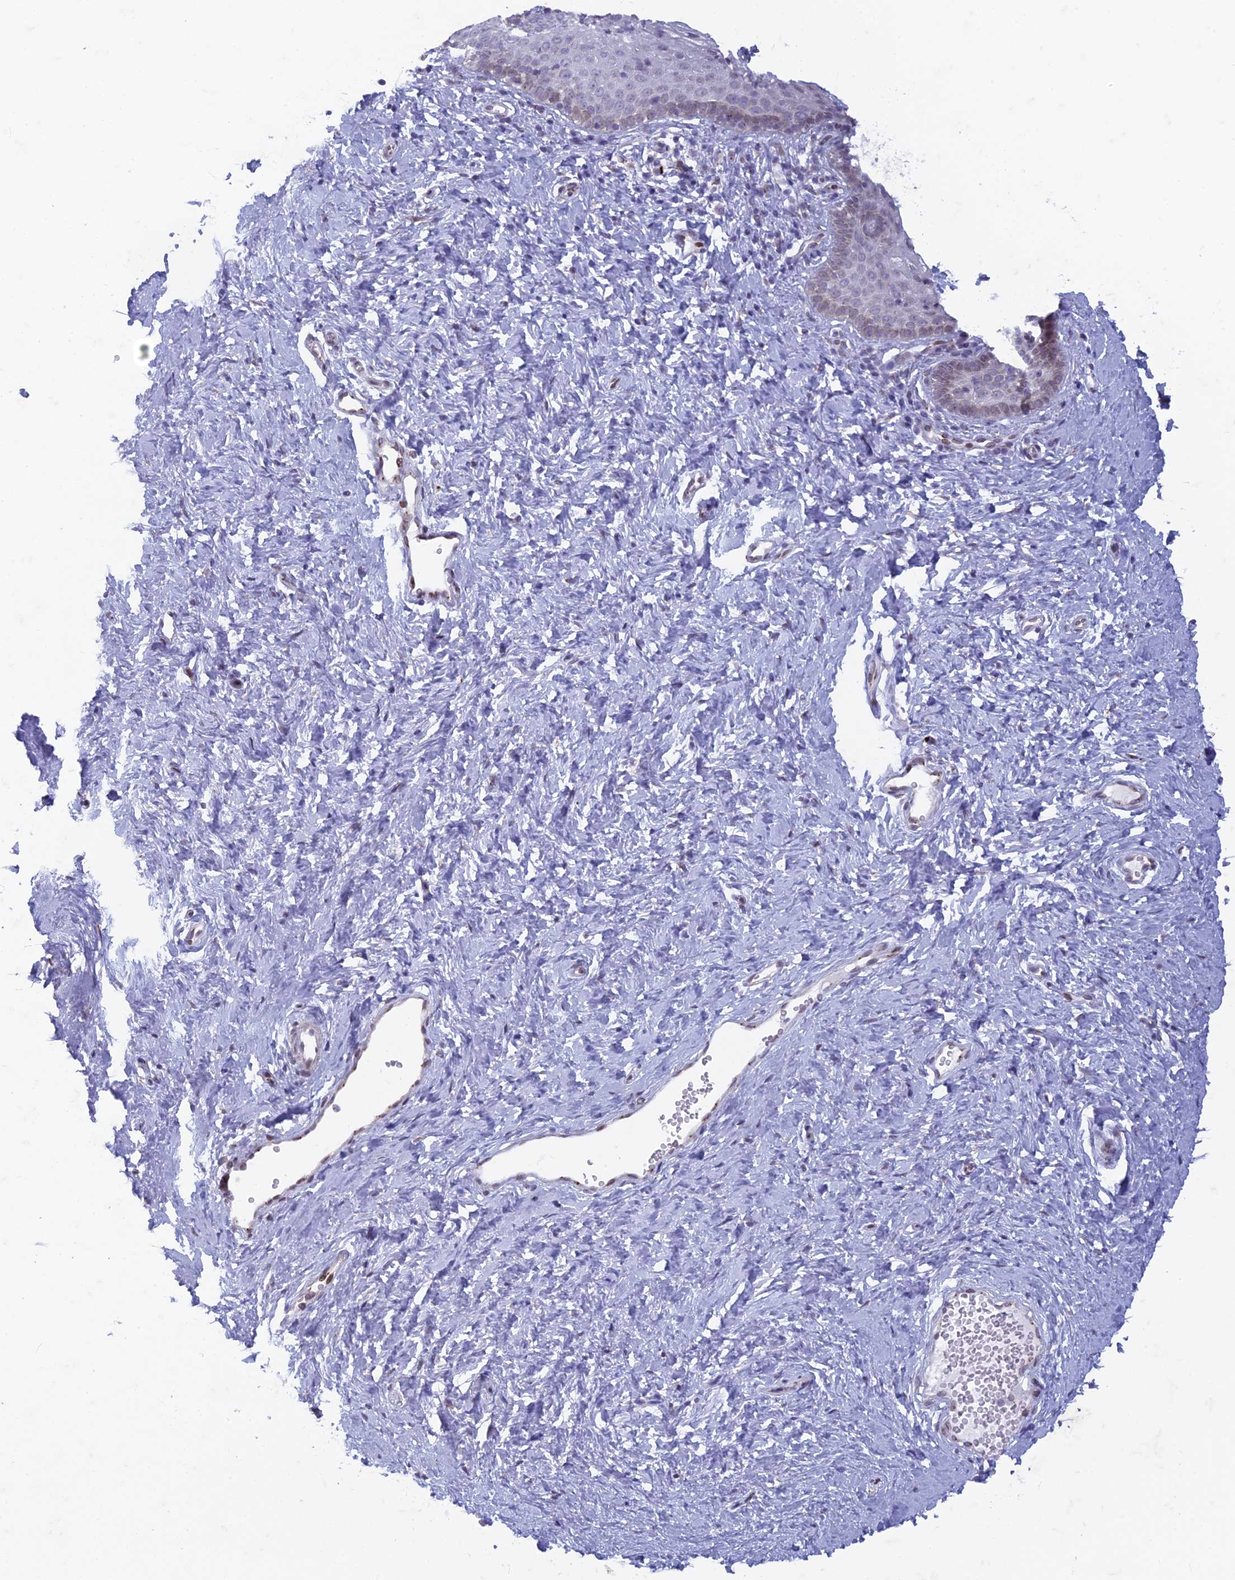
{"staining": {"intensity": "negative", "quantity": "none", "location": "none"}, "tissue": "vagina", "cell_type": "Squamous epithelial cells", "image_type": "normal", "snomed": [{"axis": "morphology", "description": "Normal tissue, NOS"}, {"axis": "topography", "description": "Vagina"}], "caption": "The micrograph demonstrates no significant staining in squamous epithelial cells of vagina. (Stains: DAB (3,3'-diaminobenzidine) immunohistochemistry with hematoxylin counter stain, Microscopy: brightfield microscopy at high magnification).", "gene": "FAM3C", "patient": {"sex": "female", "age": 32}}